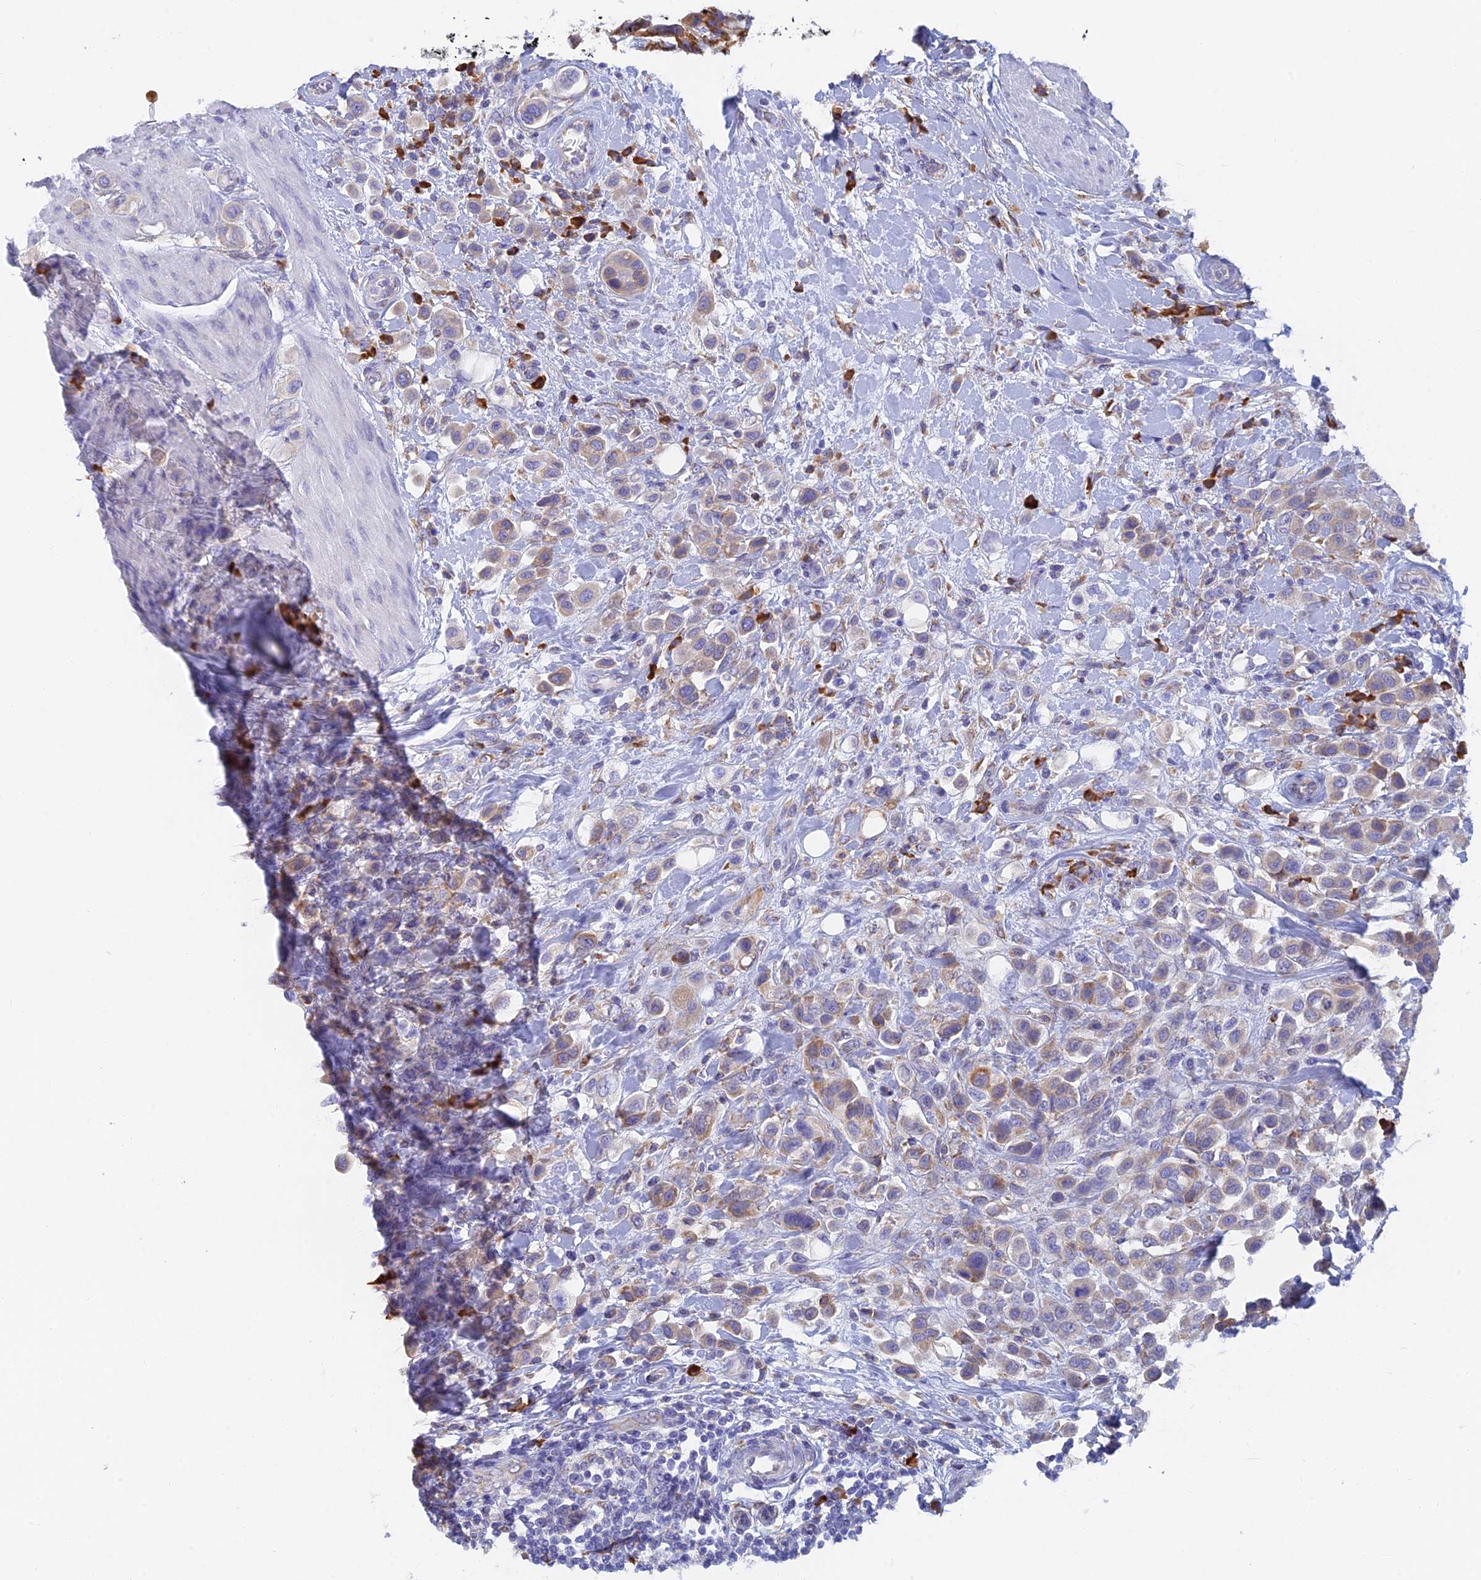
{"staining": {"intensity": "moderate", "quantity": "<25%", "location": "cytoplasmic/membranous"}, "tissue": "urothelial cancer", "cell_type": "Tumor cells", "image_type": "cancer", "snomed": [{"axis": "morphology", "description": "Urothelial carcinoma, High grade"}, {"axis": "topography", "description": "Urinary bladder"}], "caption": "Human urothelial carcinoma (high-grade) stained with a protein marker displays moderate staining in tumor cells.", "gene": "WDR35", "patient": {"sex": "male", "age": 50}}